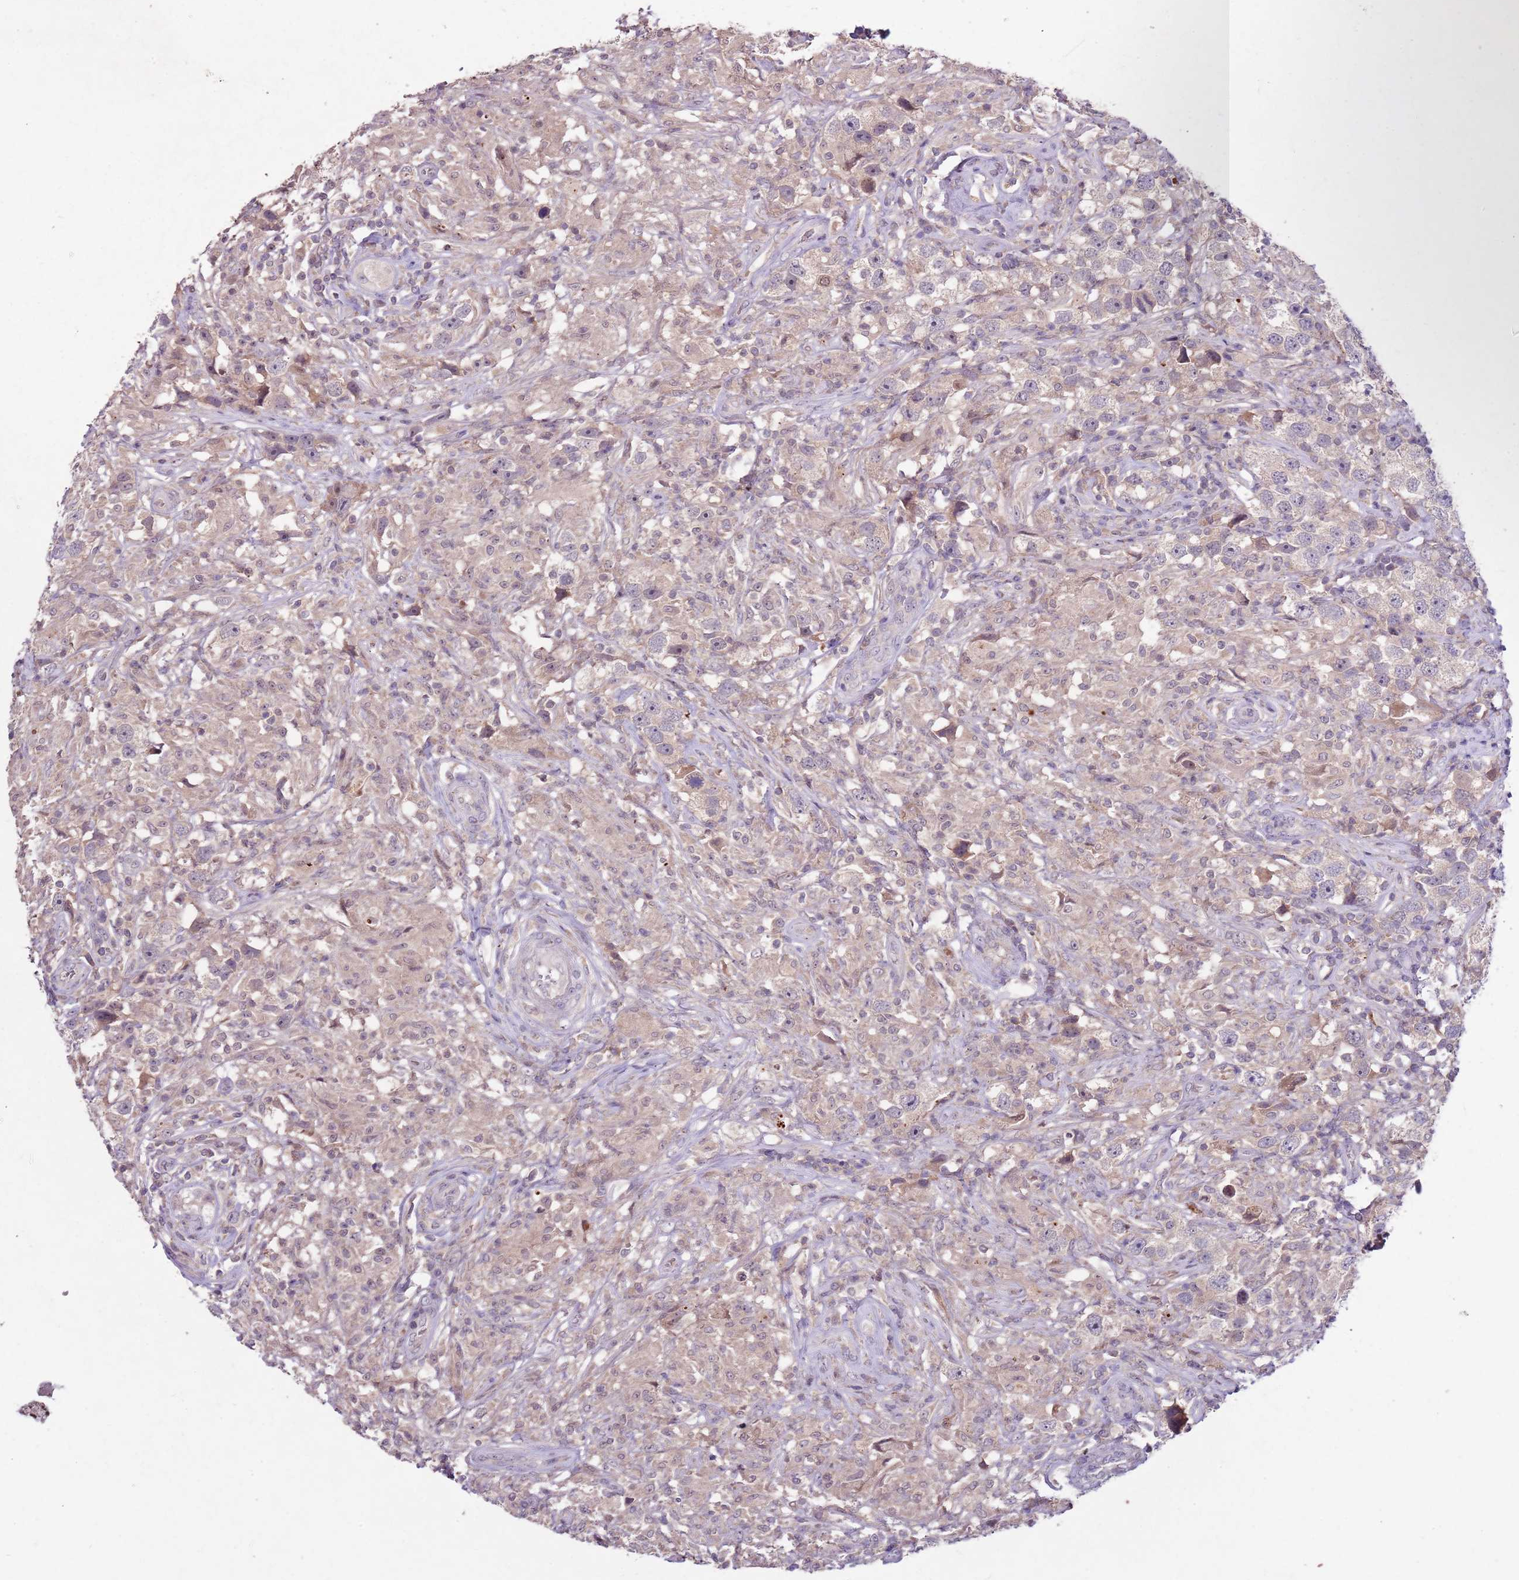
{"staining": {"intensity": "weak", "quantity": "<25%", "location": "cytoplasmic/membranous"}, "tissue": "testis cancer", "cell_type": "Tumor cells", "image_type": "cancer", "snomed": [{"axis": "morphology", "description": "Seminoma, NOS"}, {"axis": "topography", "description": "Testis"}], "caption": "Tumor cells are negative for brown protein staining in testis cancer (seminoma).", "gene": "NRDE2", "patient": {"sex": "male", "age": 49}}